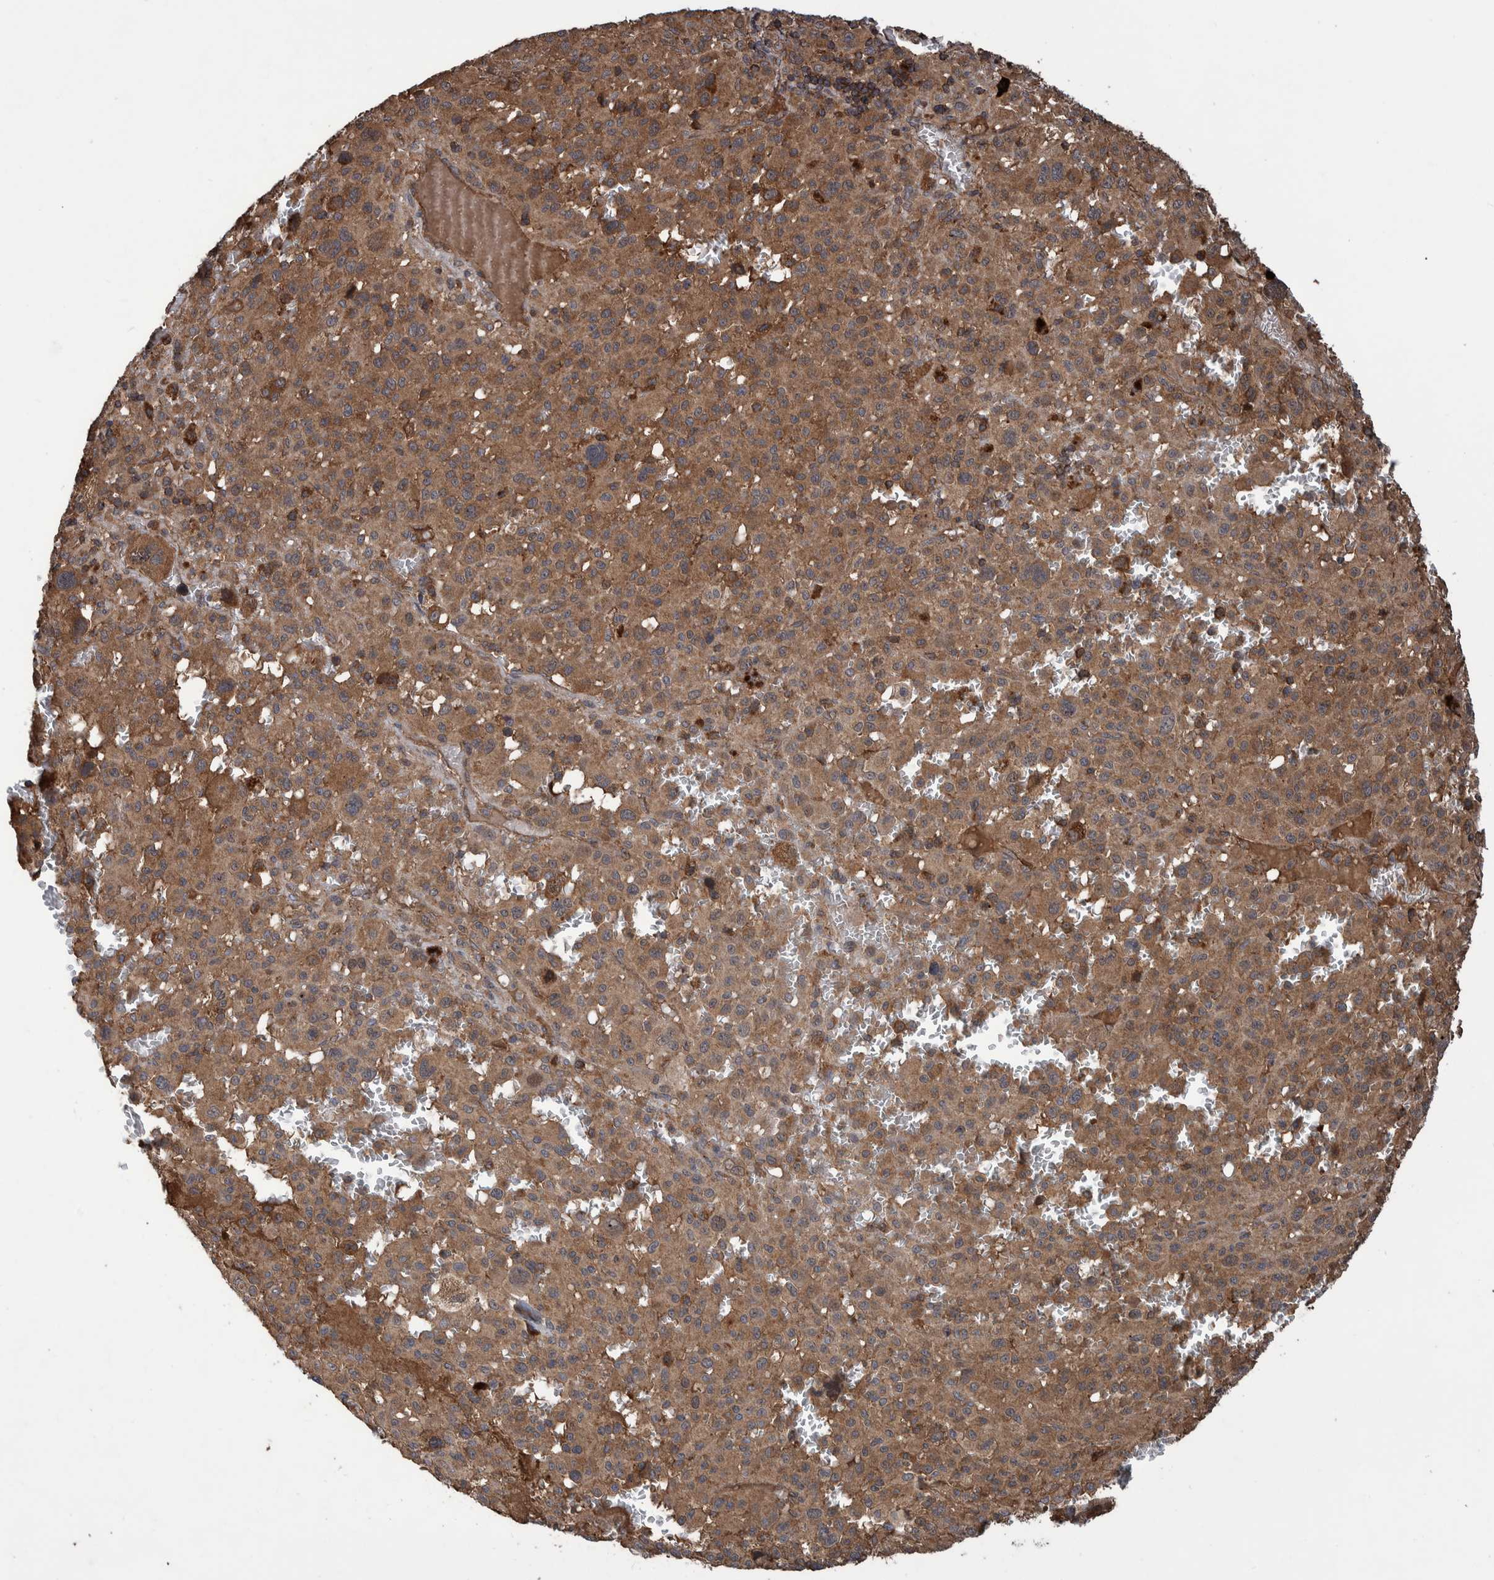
{"staining": {"intensity": "moderate", "quantity": ">75%", "location": "cytoplasmic/membranous"}, "tissue": "melanoma", "cell_type": "Tumor cells", "image_type": "cancer", "snomed": [{"axis": "morphology", "description": "Malignant melanoma, Metastatic site"}, {"axis": "topography", "description": "Skin"}], "caption": "The immunohistochemical stain labels moderate cytoplasmic/membranous positivity in tumor cells of melanoma tissue. Using DAB (brown) and hematoxylin (blue) stains, captured at high magnification using brightfield microscopy.", "gene": "VBP1", "patient": {"sex": "female", "age": 74}}